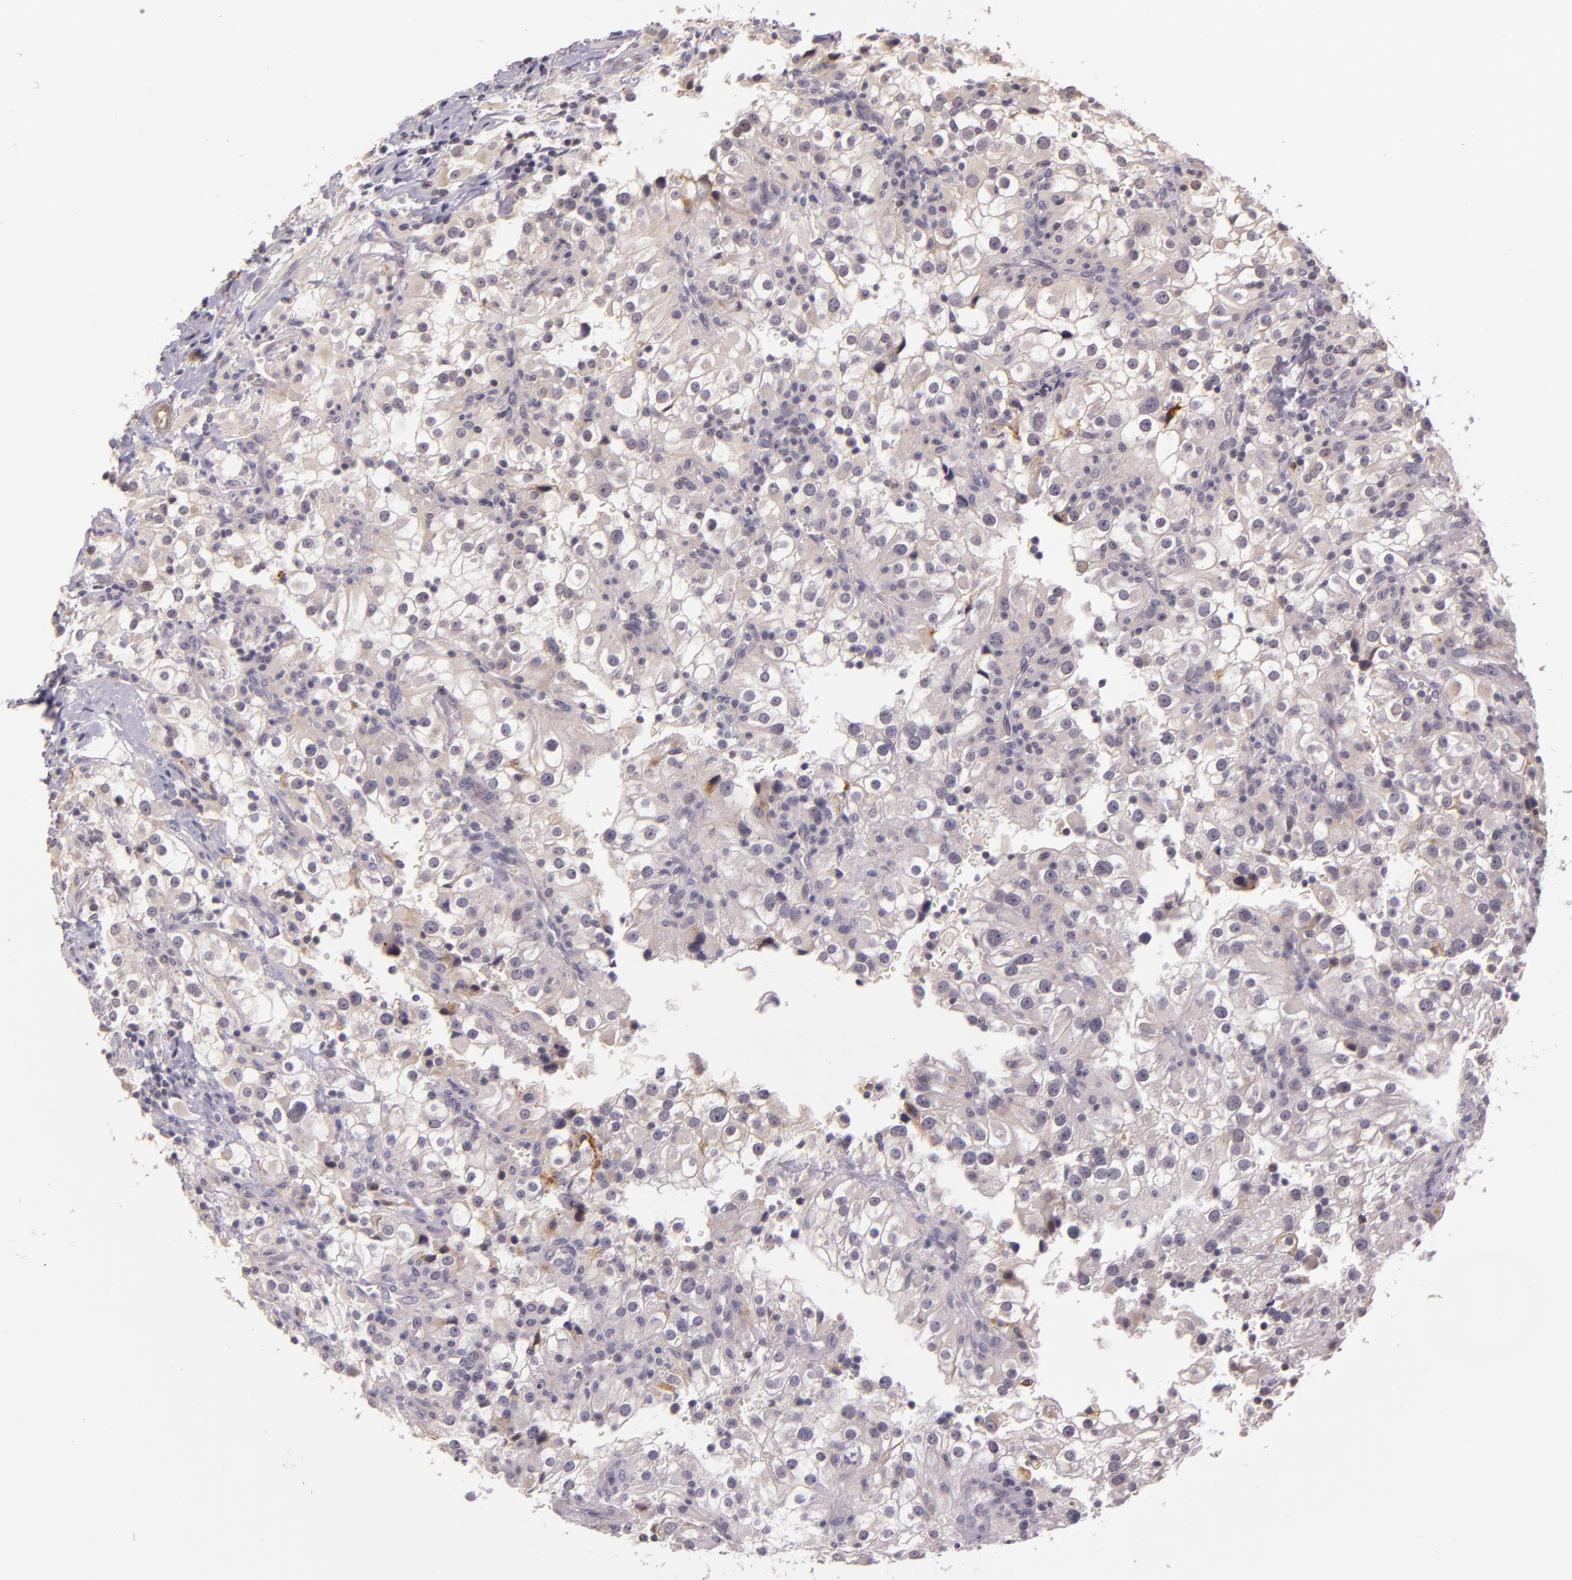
{"staining": {"intensity": "weak", "quantity": "<25%", "location": "cytoplasmic/membranous"}, "tissue": "renal cancer", "cell_type": "Tumor cells", "image_type": "cancer", "snomed": [{"axis": "morphology", "description": "Adenocarcinoma, NOS"}, {"axis": "topography", "description": "Kidney"}], "caption": "A histopathology image of human renal adenocarcinoma is negative for staining in tumor cells. (DAB (3,3'-diaminobenzidine) IHC visualized using brightfield microscopy, high magnification).", "gene": "ARMH4", "patient": {"sex": "female", "age": 52}}